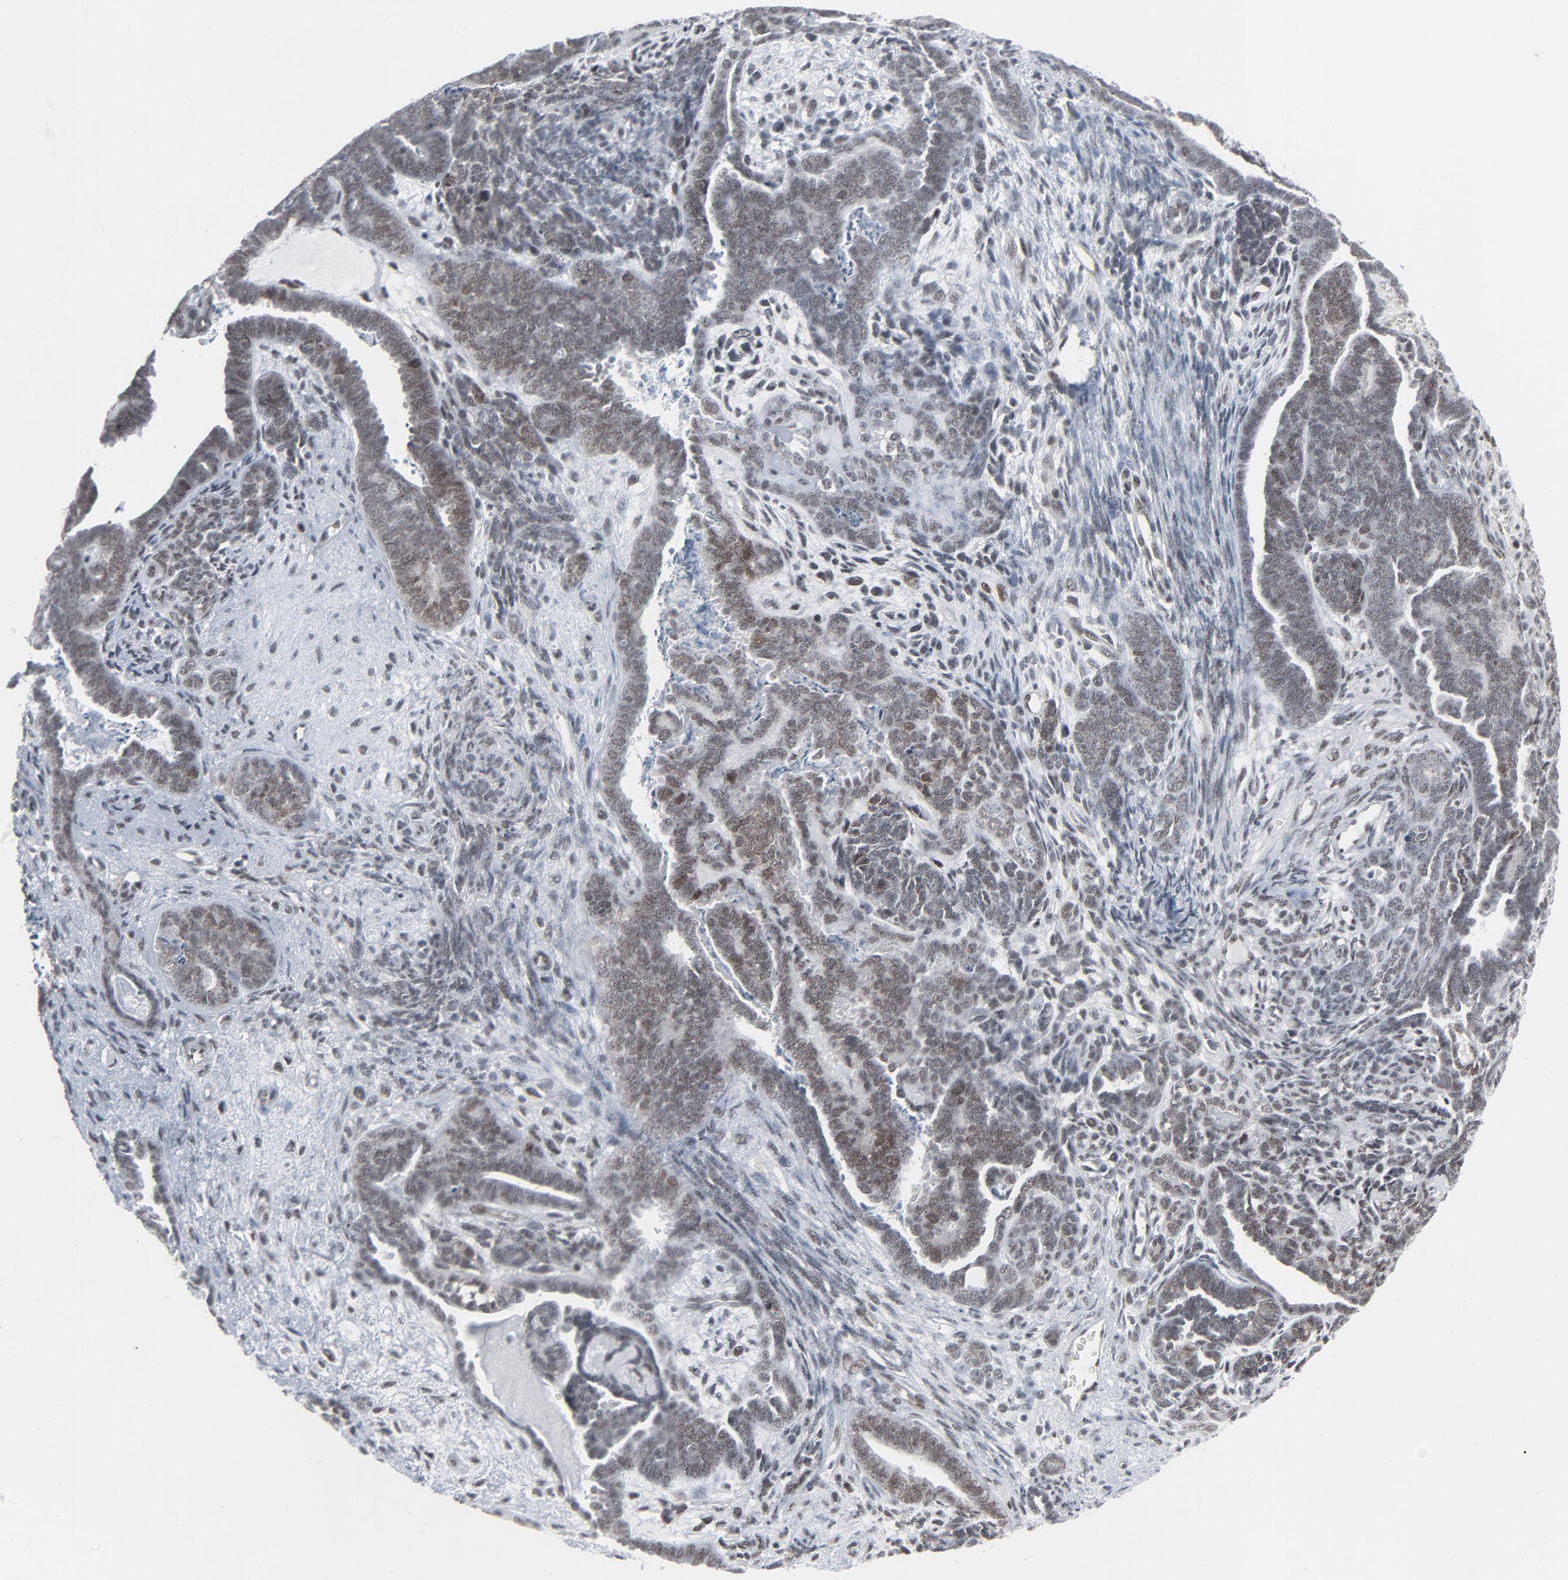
{"staining": {"intensity": "moderate", "quantity": ">75%", "location": "nuclear"}, "tissue": "endometrial cancer", "cell_type": "Tumor cells", "image_type": "cancer", "snomed": [{"axis": "morphology", "description": "Neoplasm, malignant, NOS"}, {"axis": "topography", "description": "Endometrium"}], "caption": "Tumor cells display medium levels of moderate nuclear expression in about >75% of cells in human endometrial cancer.", "gene": "FBXO28", "patient": {"sex": "female", "age": 74}}